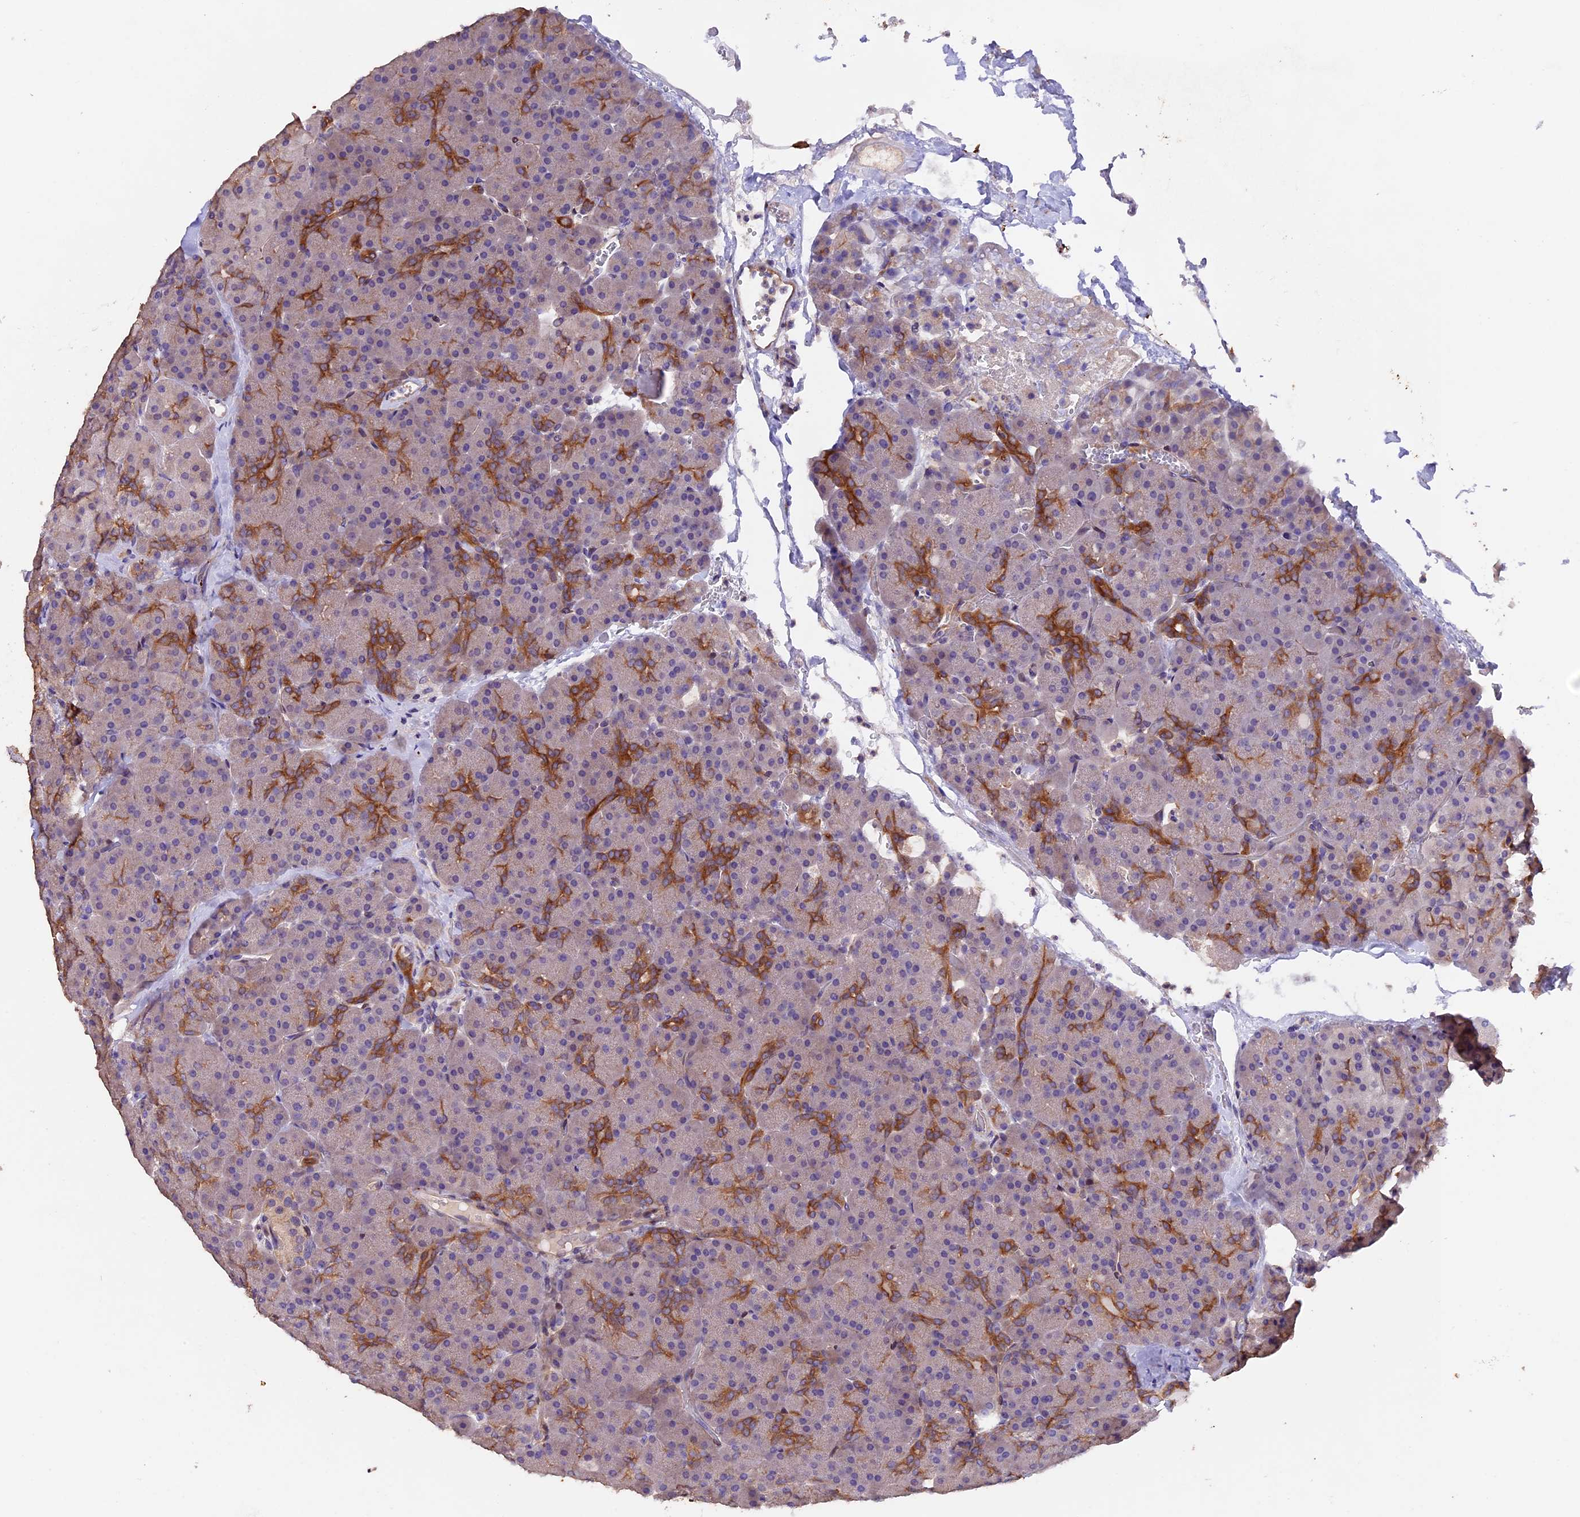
{"staining": {"intensity": "moderate", "quantity": "<25%", "location": "cytoplasmic/membranous"}, "tissue": "pancreas", "cell_type": "Exocrine glandular cells", "image_type": "normal", "snomed": [{"axis": "morphology", "description": "Normal tissue, NOS"}, {"axis": "topography", "description": "Pancreas"}], "caption": "Immunohistochemistry (IHC) (DAB (3,3'-diaminobenzidine)) staining of benign pancreas displays moderate cytoplasmic/membranous protein staining in approximately <25% of exocrine glandular cells. The staining is performed using DAB brown chromogen to label protein expression. The nuclei are counter-stained blue using hematoxylin.", "gene": "NCK2", "patient": {"sex": "male", "age": 36}}